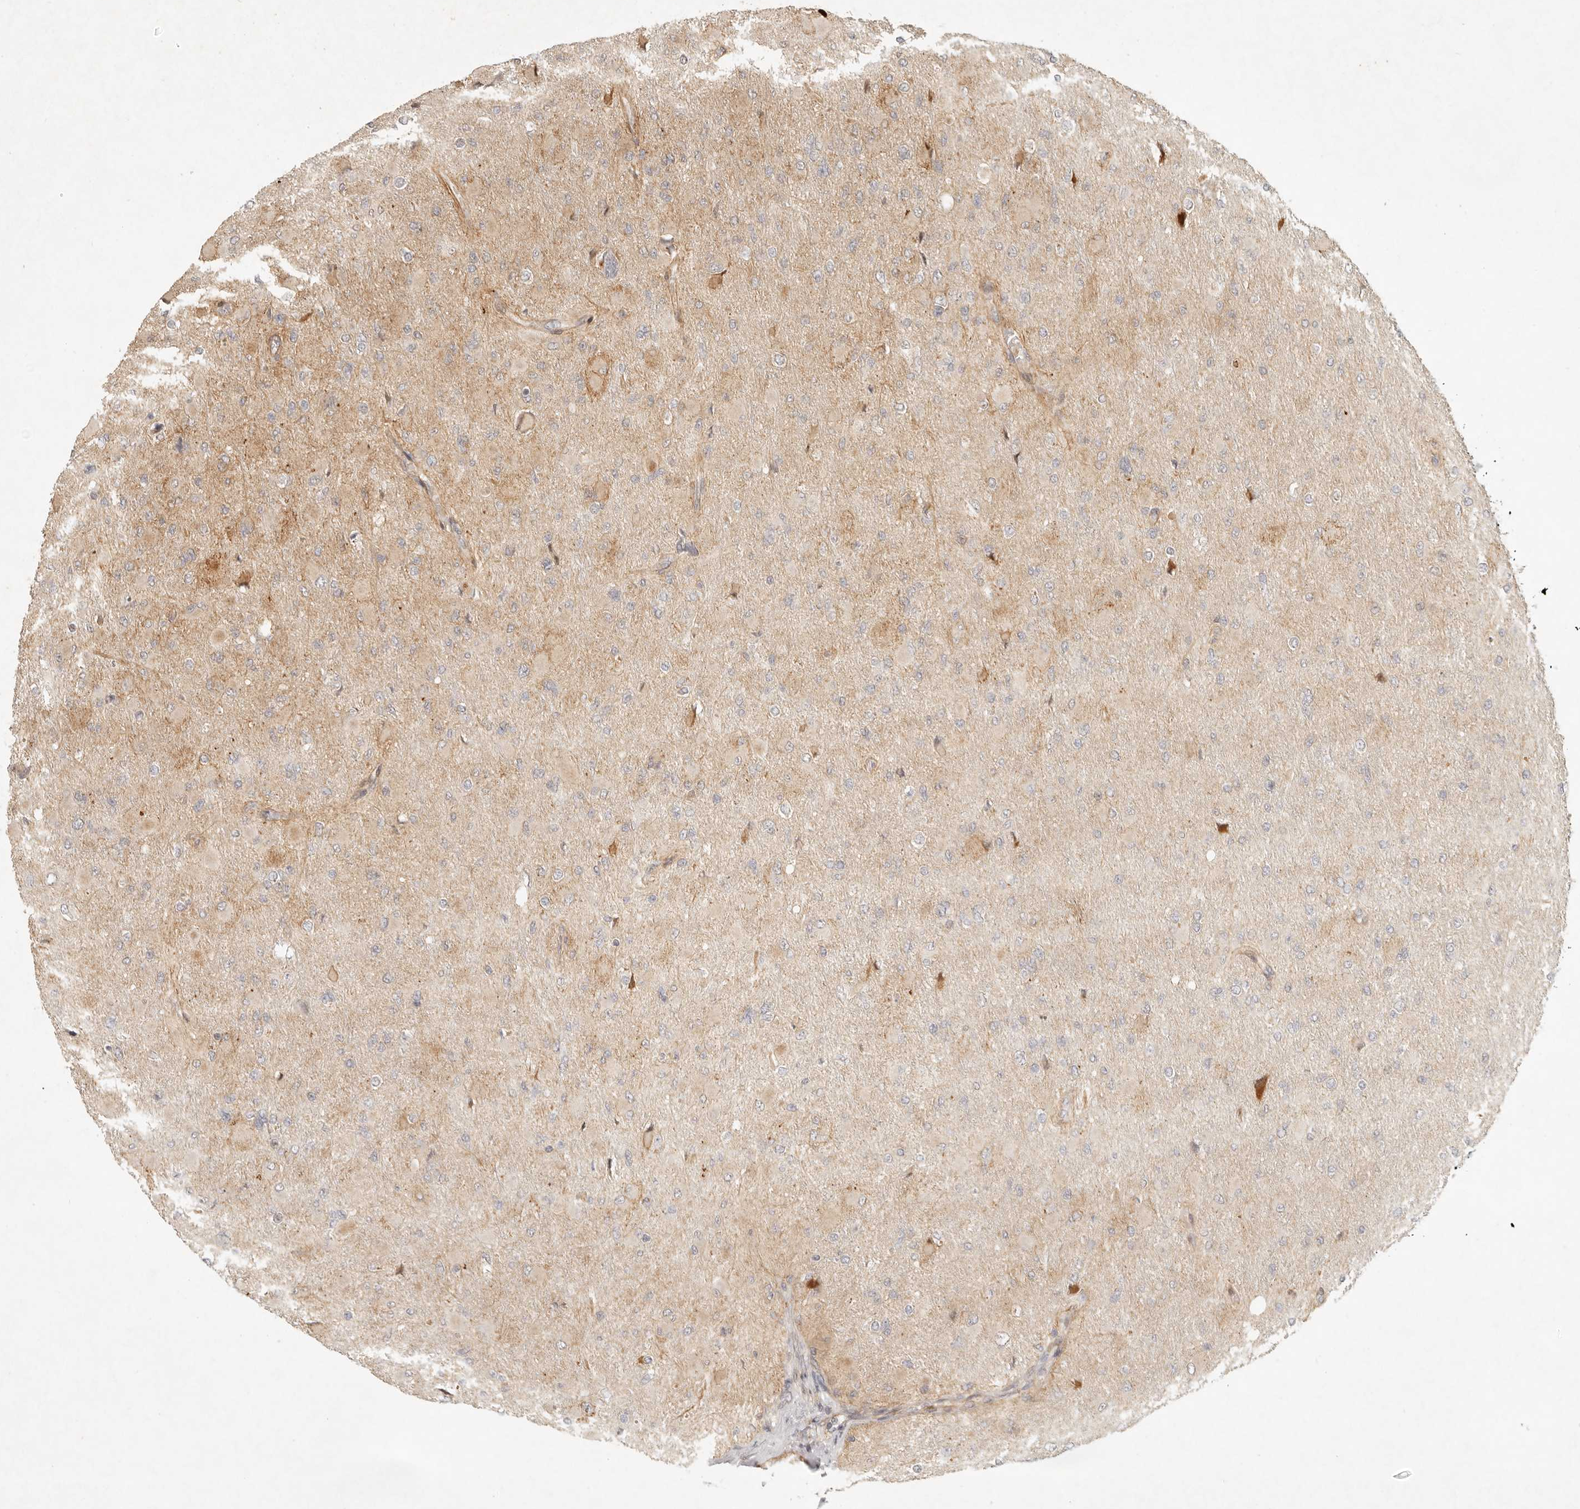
{"staining": {"intensity": "negative", "quantity": "none", "location": "none"}, "tissue": "glioma", "cell_type": "Tumor cells", "image_type": "cancer", "snomed": [{"axis": "morphology", "description": "Glioma, malignant, High grade"}, {"axis": "topography", "description": "Cerebral cortex"}], "caption": "There is no significant expression in tumor cells of high-grade glioma (malignant). (Brightfield microscopy of DAB immunohistochemistry at high magnification).", "gene": "KLHL38", "patient": {"sex": "female", "age": 36}}